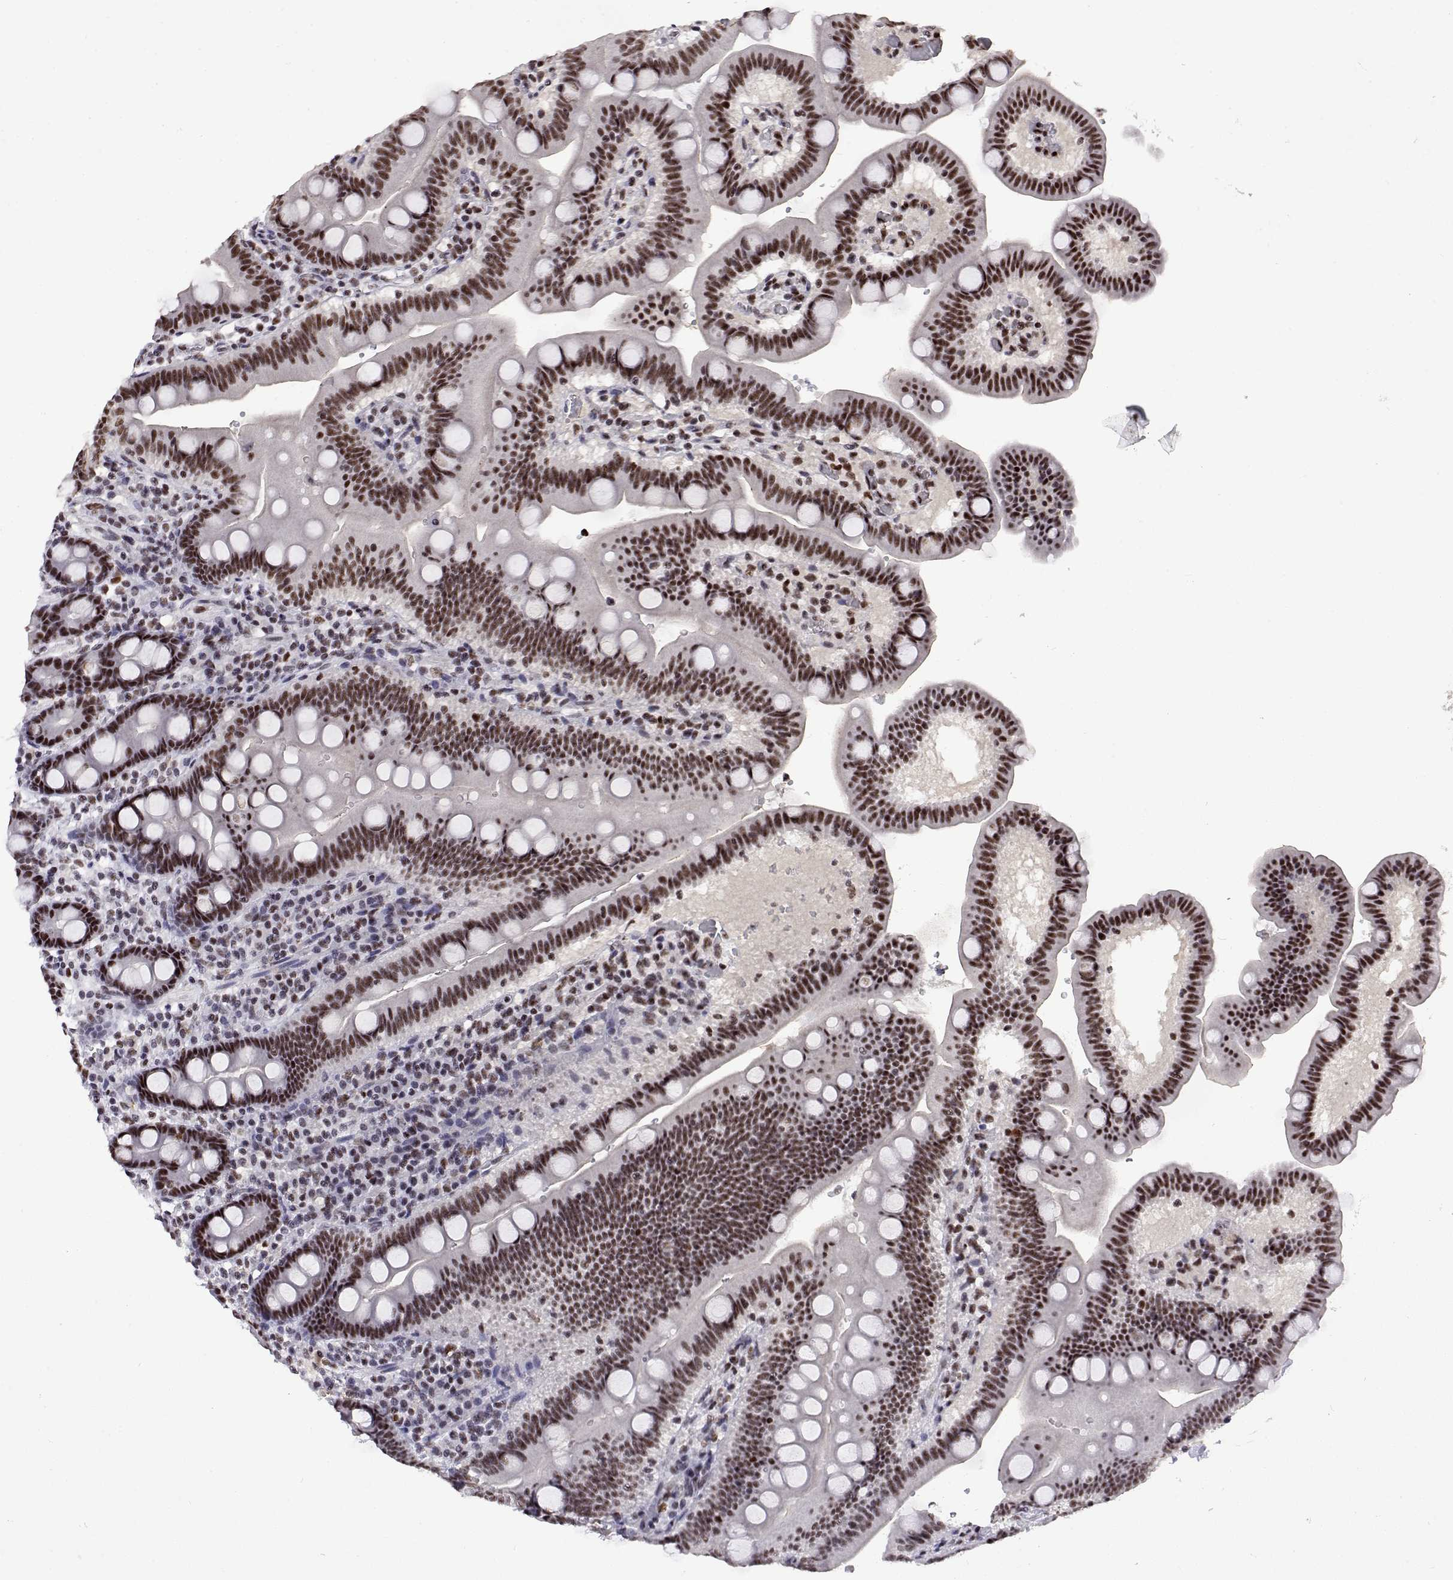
{"staining": {"intensity": "moderate", "quantity": ">75%", "location": "nuclear"}, "tissue": "duodenum", "cell_type": "Glandular cells", "image_type": "normal", "snomed": [{"axis": "morphology", "description": "Normal tissue, NOS"}, {"axis": "topography", "description": "Pancreas"}, {"axis": "topography", "description": "Duodenum"}], "caption": "Glandular cells demonstrate moderate nuclear positivity in about >75% of cells in unremarkable duodenum.", "gene": "POLDIP3", "patient": {"sex": "male", "age": 59}}